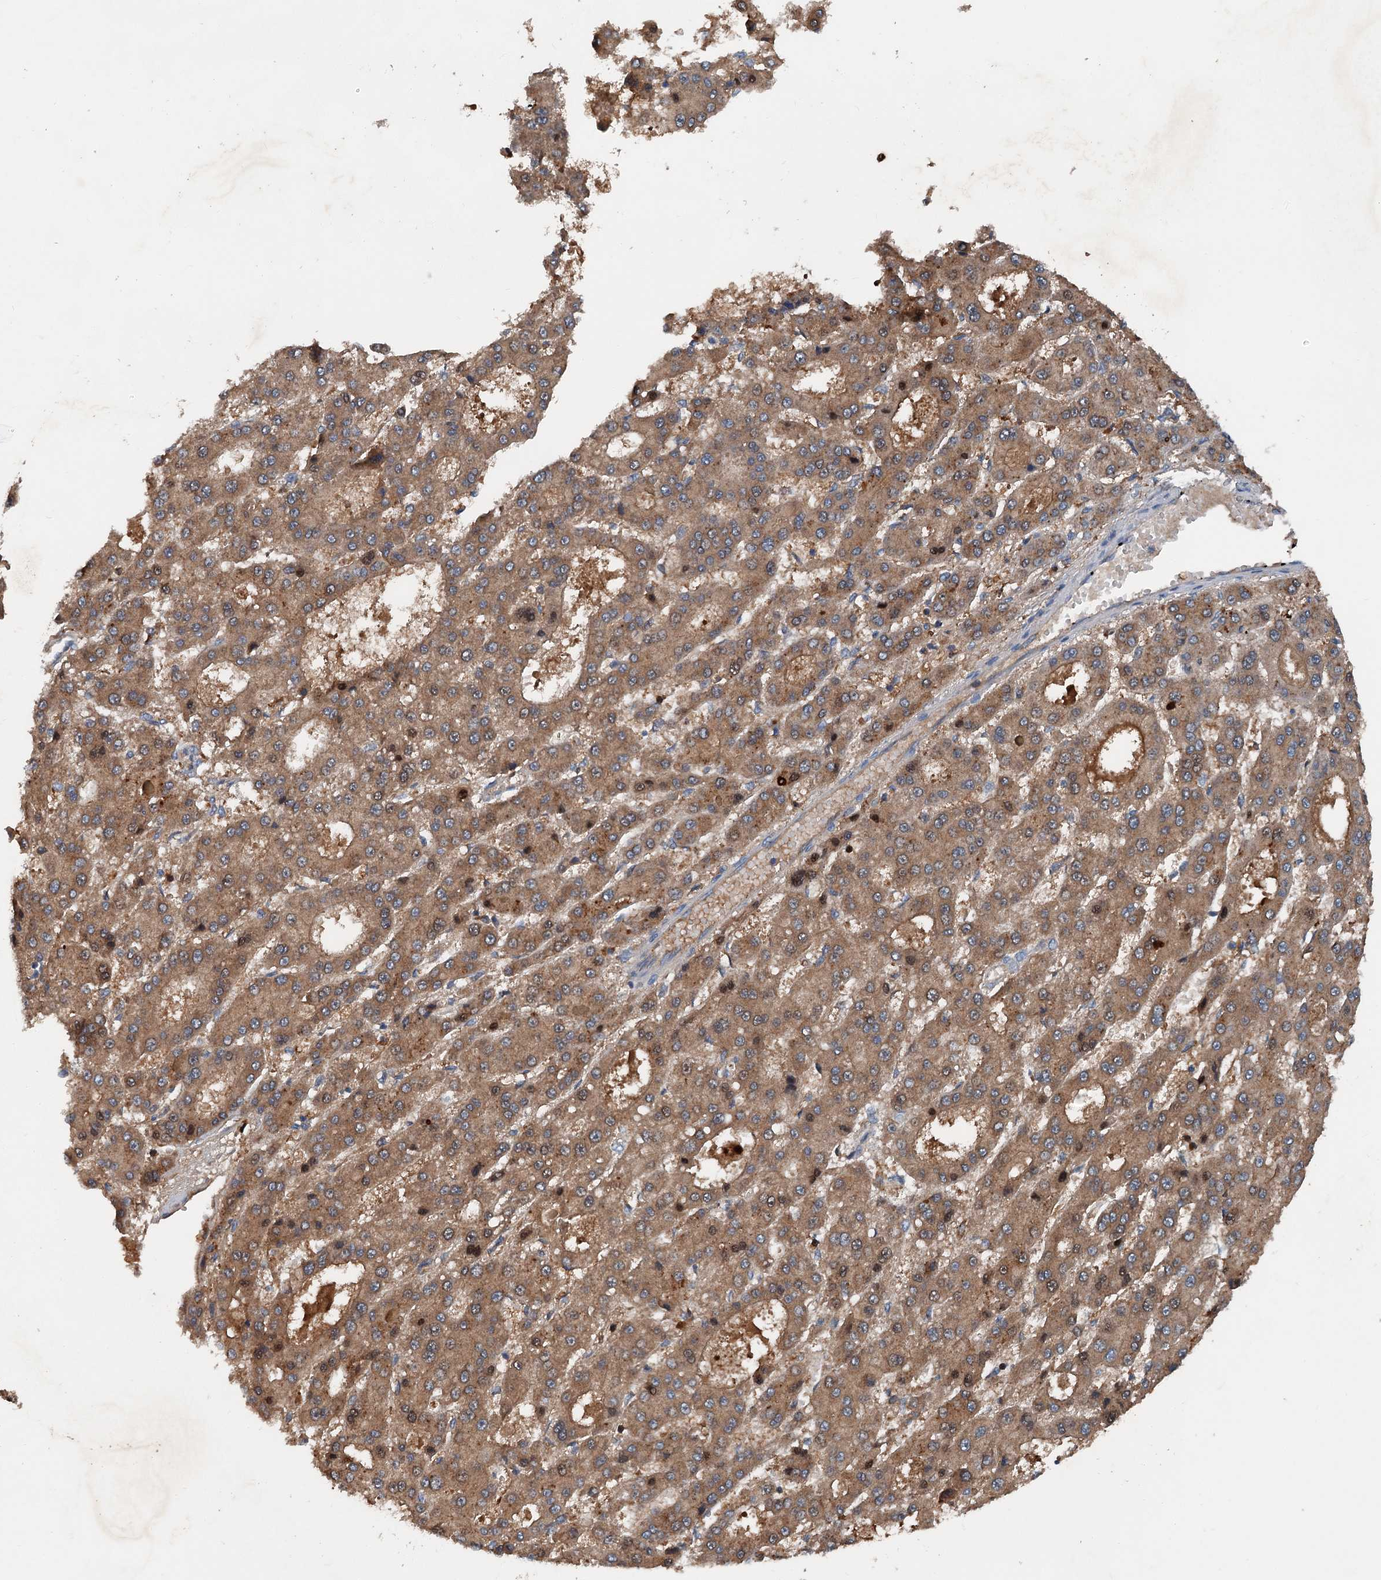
{"staining": {"intensity": "moderate", "quantity": ">75%", "location": "cytoplasmic/membranous"}, "tissue": "liver cancer", "cell_type": "Tumor cells", "image_type": "cancer", "snomed": [{"axis": "morphology", "description": "Carcinoma, Hepatocellular, NOS"}, {"axis": "topography", "description": "Liver"}], "caption": "Immunohistochemistry (IHC) of hepatocellular carcinoma (liver) shows medium levels of moderate cytoplasmic/membranous expression in approximately >75% of tumor cells.", "gene": "PDSS1", "patient": {"sex": "male", "age": 70}}